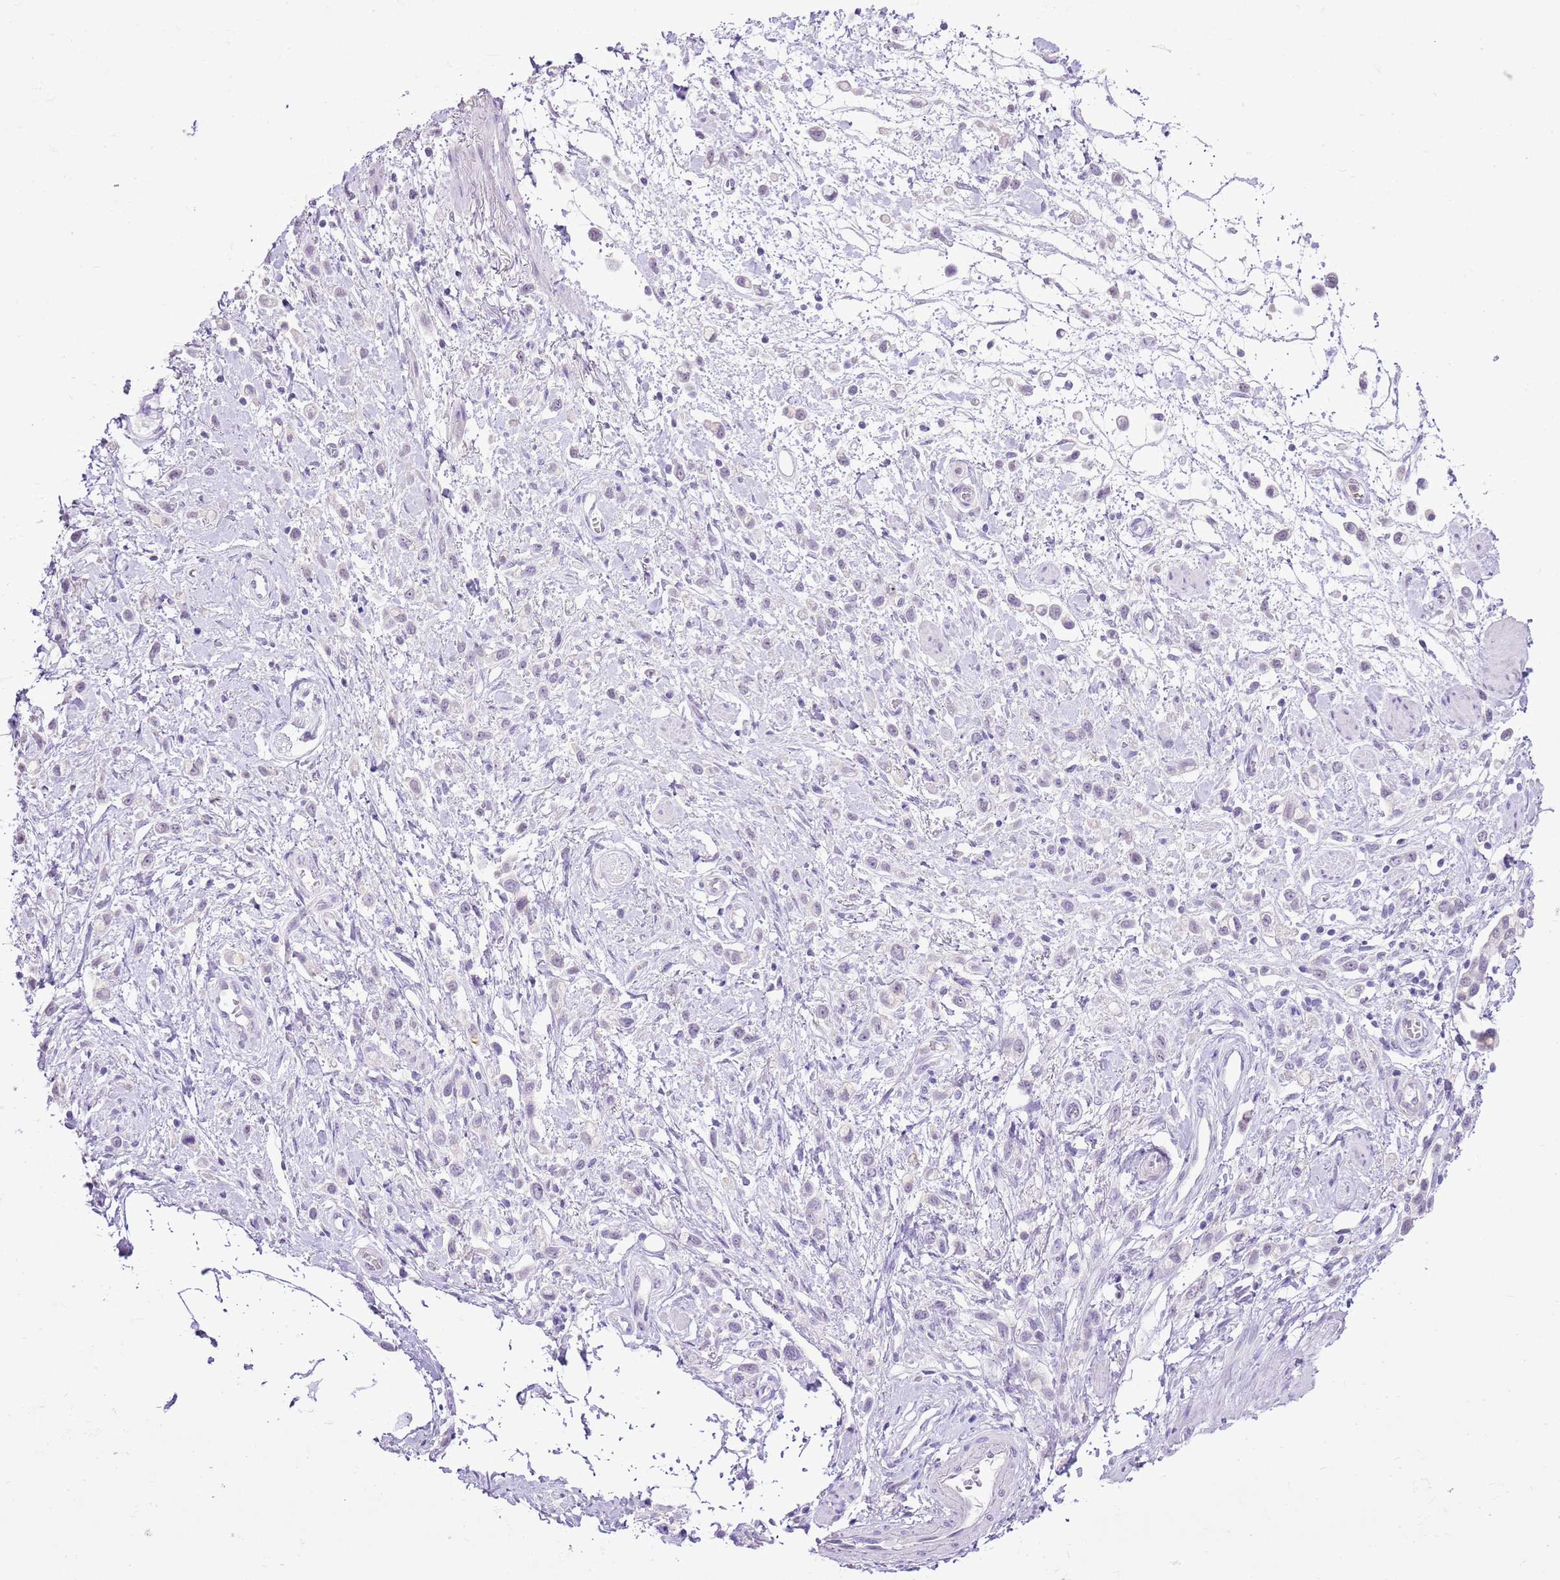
{"staining": {"intensity": "negative", "quantity": "none", "location": "none"}, "tissue": "stomach cancer", "cell_type": "Tumor cells", "image_type": "cancer", "snomed": [{"axis": "morphology", "description": "Adenocarcinoma, NOS"}, {"axis": "topography", "description": "Stomach"}], "caption": "A high-resolution image shows immunohistochemistry staining of stomach adenocarcinoma, which reveals no significant positivity in tumor cells. (DAB immunohistochemistry visualized using brightfield microscopy, high magnification).", "gene": "XPO7", "patient": {"sex": "female", "age": 65}}